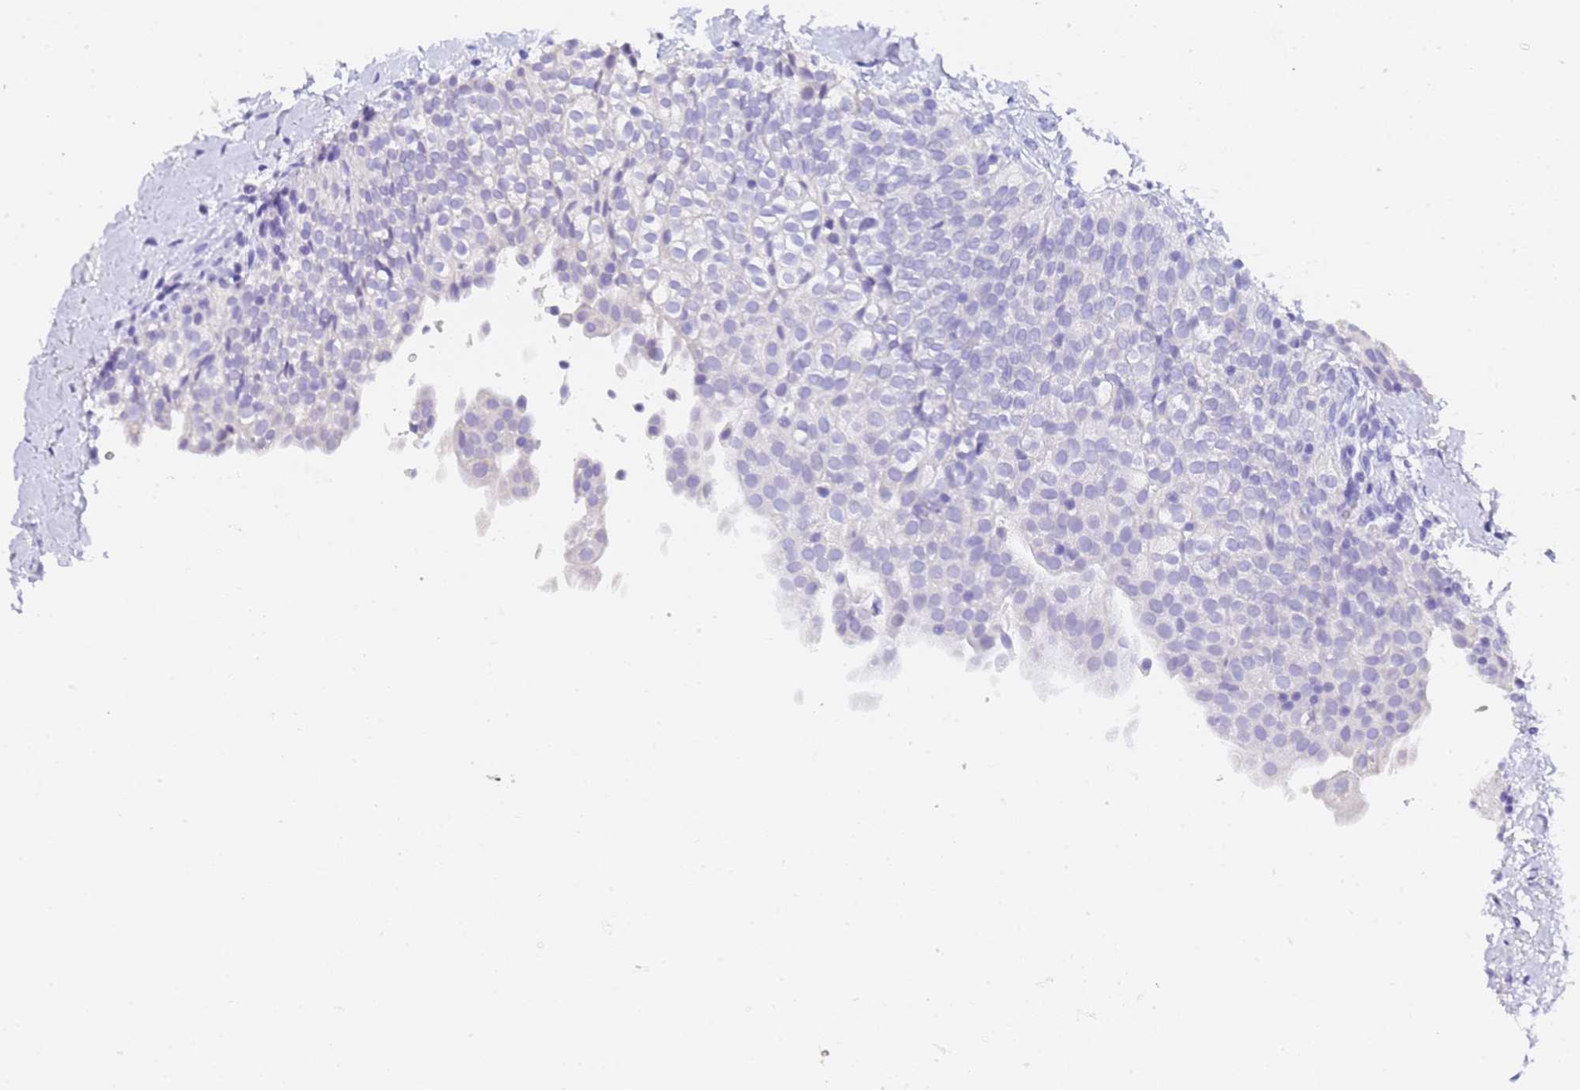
{"staining": {"intensity": "negative", "quantity": "none", "location": "none"}, "tissue": "urinary bladder", "cell_type": "Urothelial cells", "image_type": "normal", "snomed": [{"axis": "morphology", "description": "Normal tissue, NOS"}, {"axis": "topography", "description": "Urinary bladder"}], "caption": "Micrograph shows no protein positivity in urothelial cells of normal urinary bladder. Nuclei are stained in blue.", "gene": "GABRA1", "patient": {"sex": "male", "age": 55}}